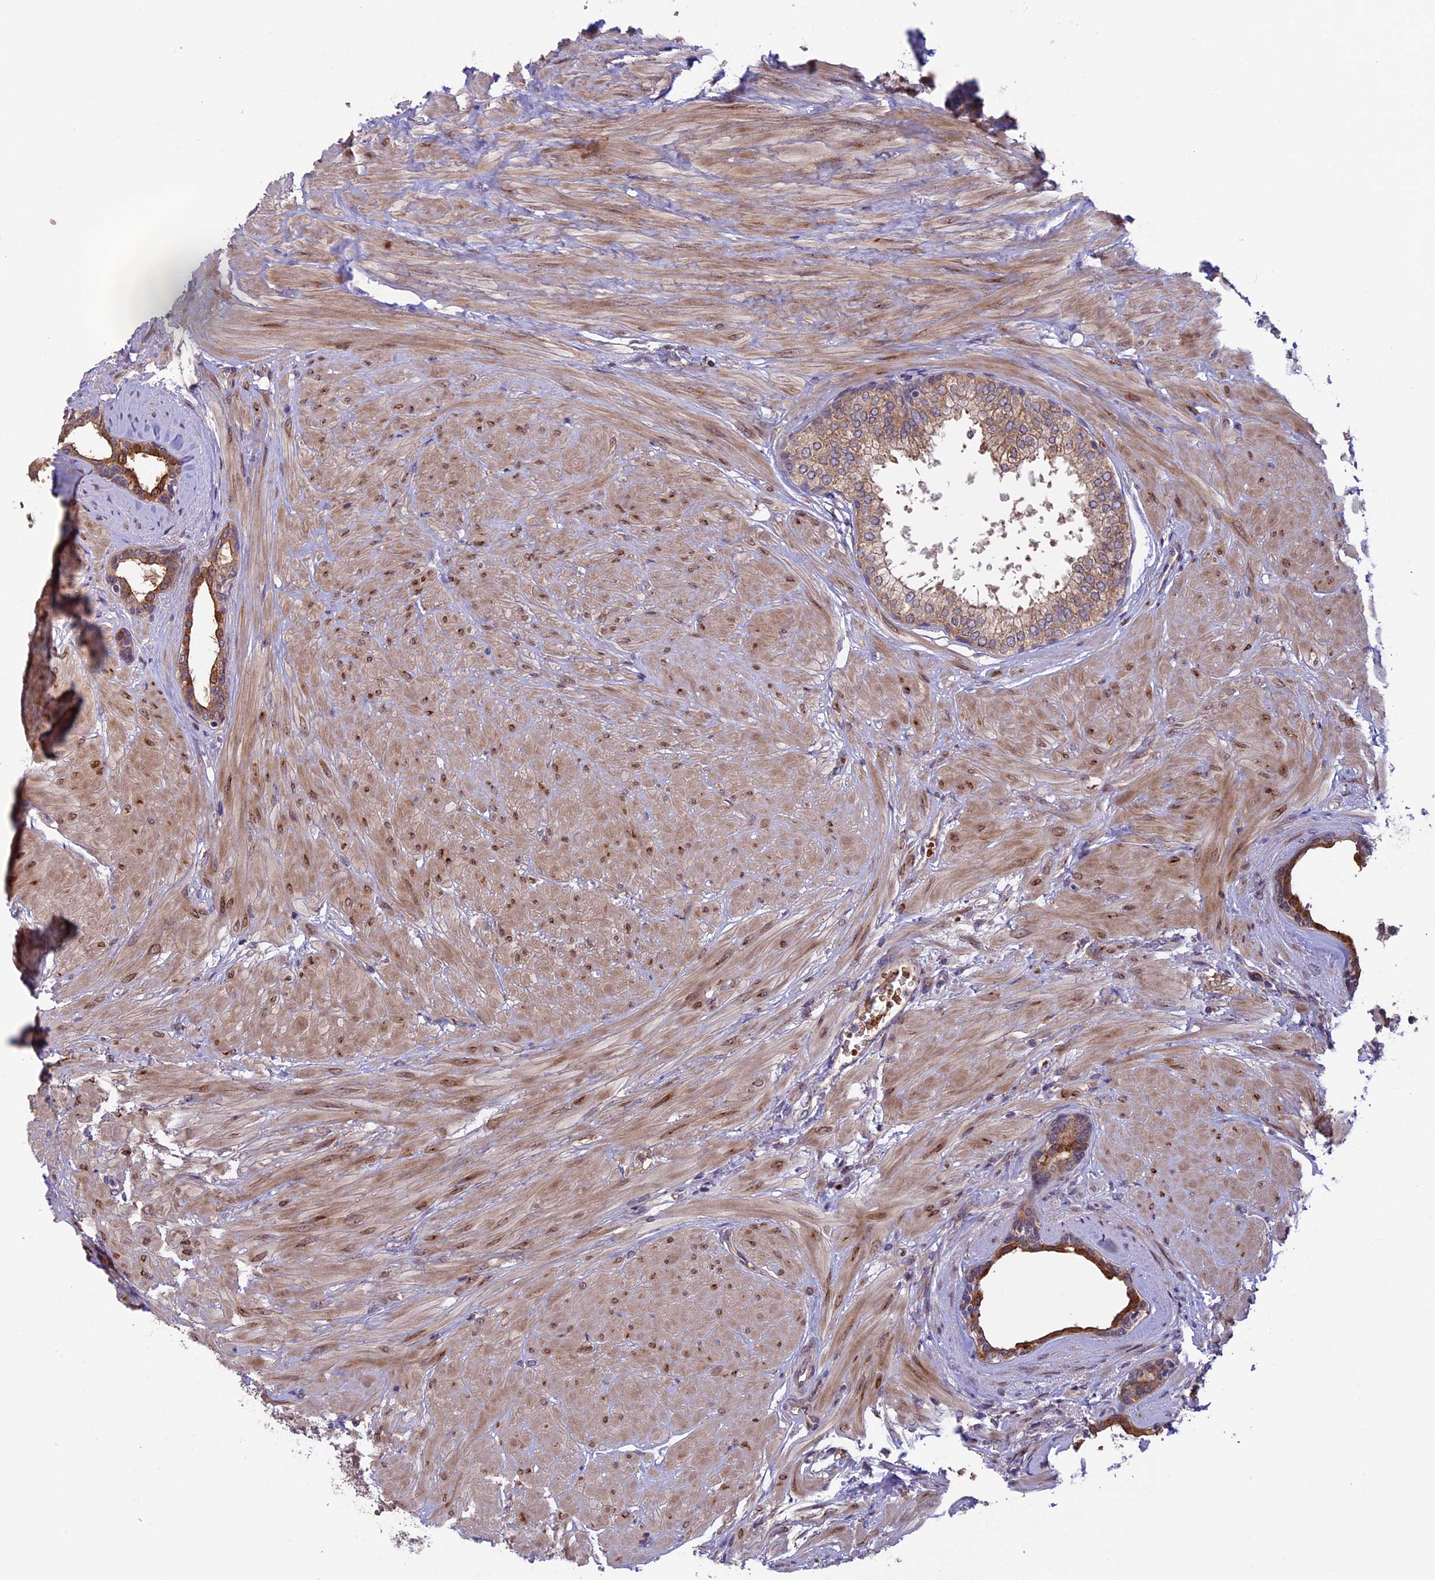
{"staining": {"intensity": "moderate", "quantity": ">75%", "location": "cytoplasmic/membranous"}, "tissue": "prostate", "cell_type": "Glandular cells", "image_type": "normal", "snomed": [{"axis": "morphology", "description": "Normal tissue, NOS"}, {"axis": "topography", "description": "Prostate"}], "caption": "Glandular cells demonstrate moderate cytoplasmic/membranous staining in approximately >75% of cells in benign prostate.", "gene": "CCDC9B", "patient": {"sex": "male", "age": 48}}